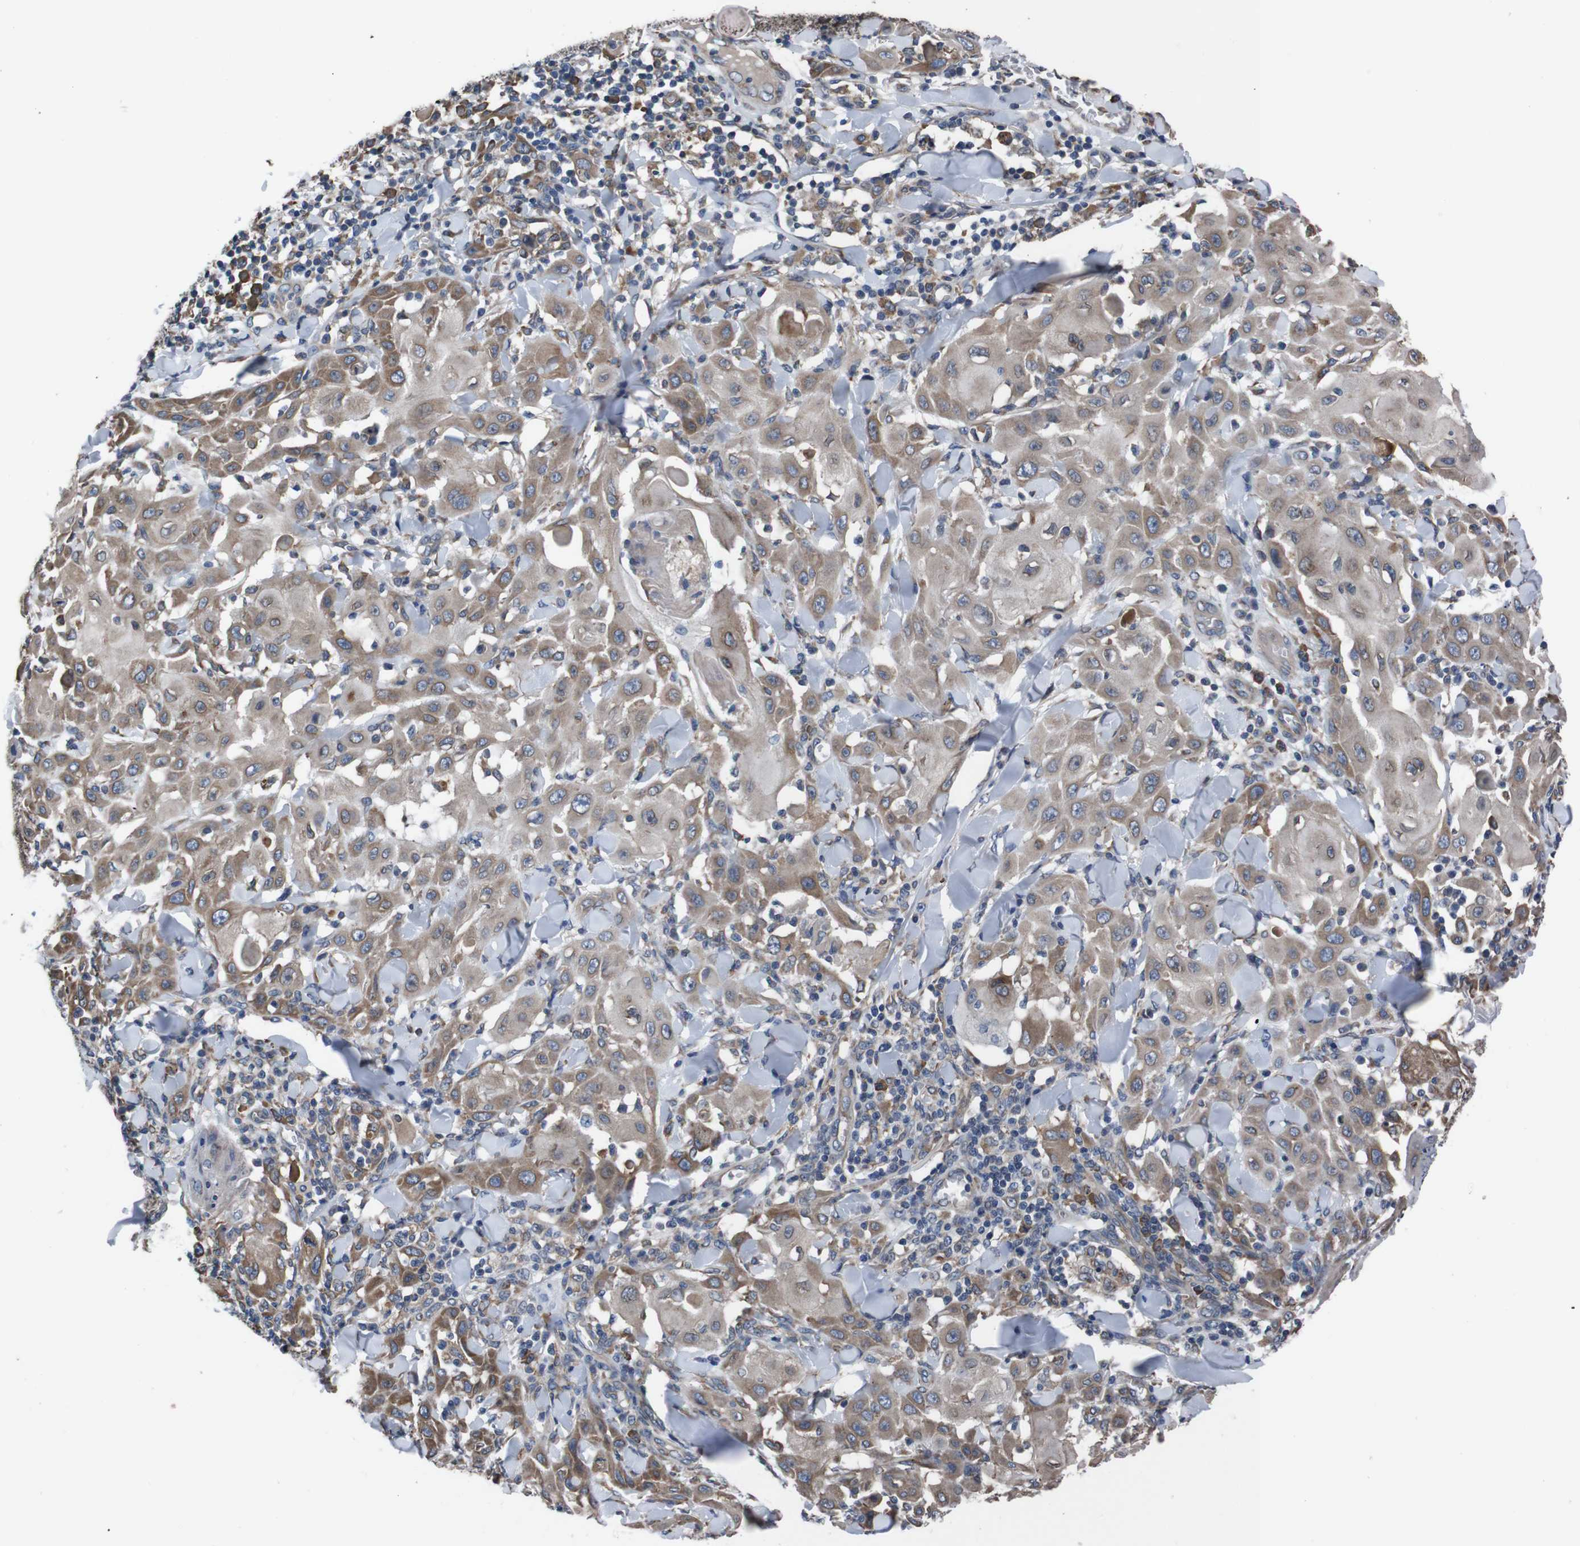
{"staining": {"intensity": "moderate", "quantity": ">75%", "location": "cytoplasmic/membranous"}, "tissue": "skin cancer", "cell_type": "Tumor cells", "image_type": "cancer", "snomed": [{"axis": "morphology", "description": "Squamous cell carcinoma, NOS"}, {"axis": "topography", "description": "Skin"}], "caption": "High-power microscopy captured an IHC micrograph of skin squamous cell carcinoma, revealing moderate cytoplasmic/membranous expression in approximately >75% of tumor cells.", "gene": "SIGMAR1", "patient": {"sex": "male", "age": 24}}